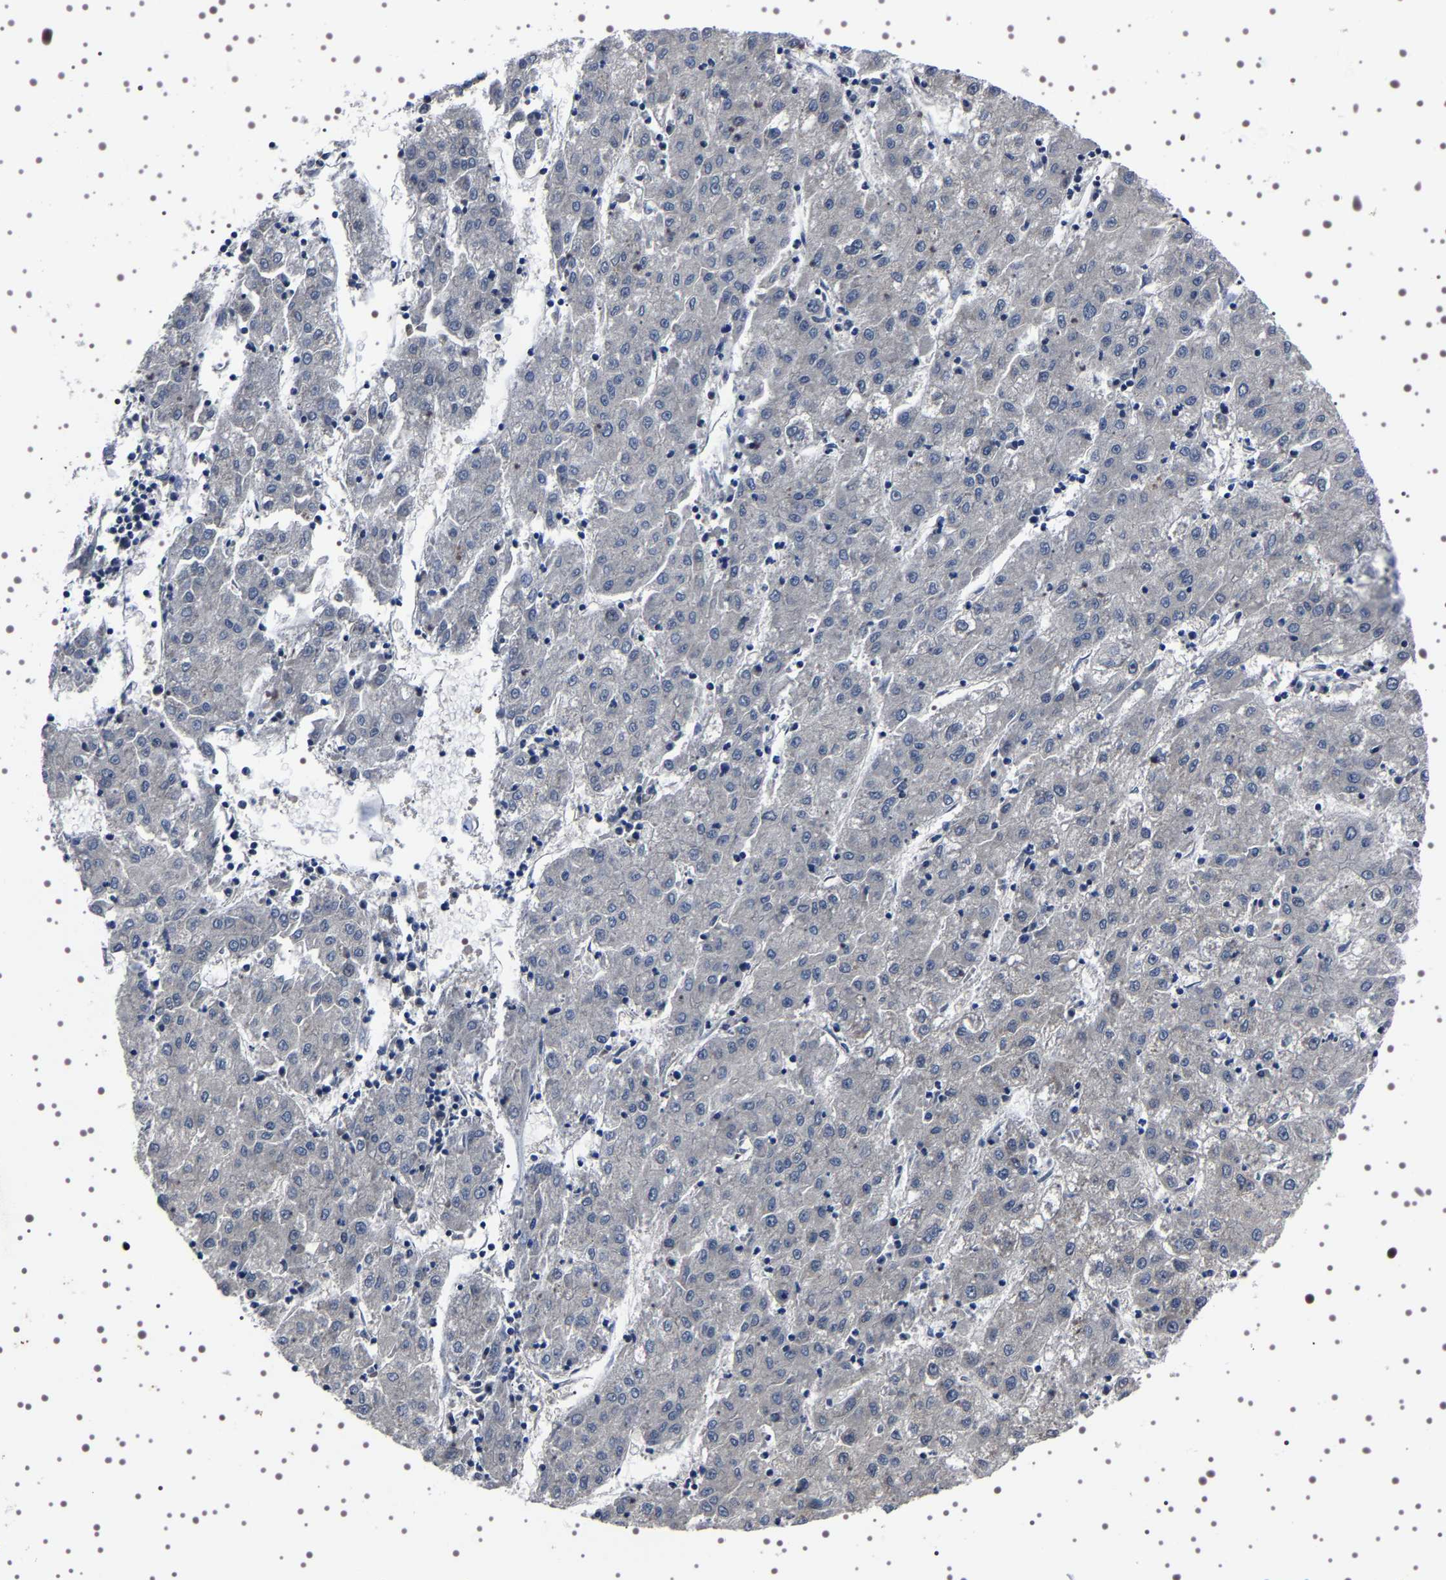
{"staining": {"intensity": "negative", "quantity": "none", "location": "none"}, "tissue": "liver cancer", "cell_type": "Tumor cells", "image_type": "cancer", "snomed": [{"axis": "morphology", "description": "Carcinoma, Hepatocellular, NOS"}, {"axis": "topography", "description": "Liver"}], "caption": "Liver cancer was stained to show a protein in brown. There is no significant expression in tumor cells.", "gene": "TARBP1", "patient": {"sex": "male", "age": 72}}